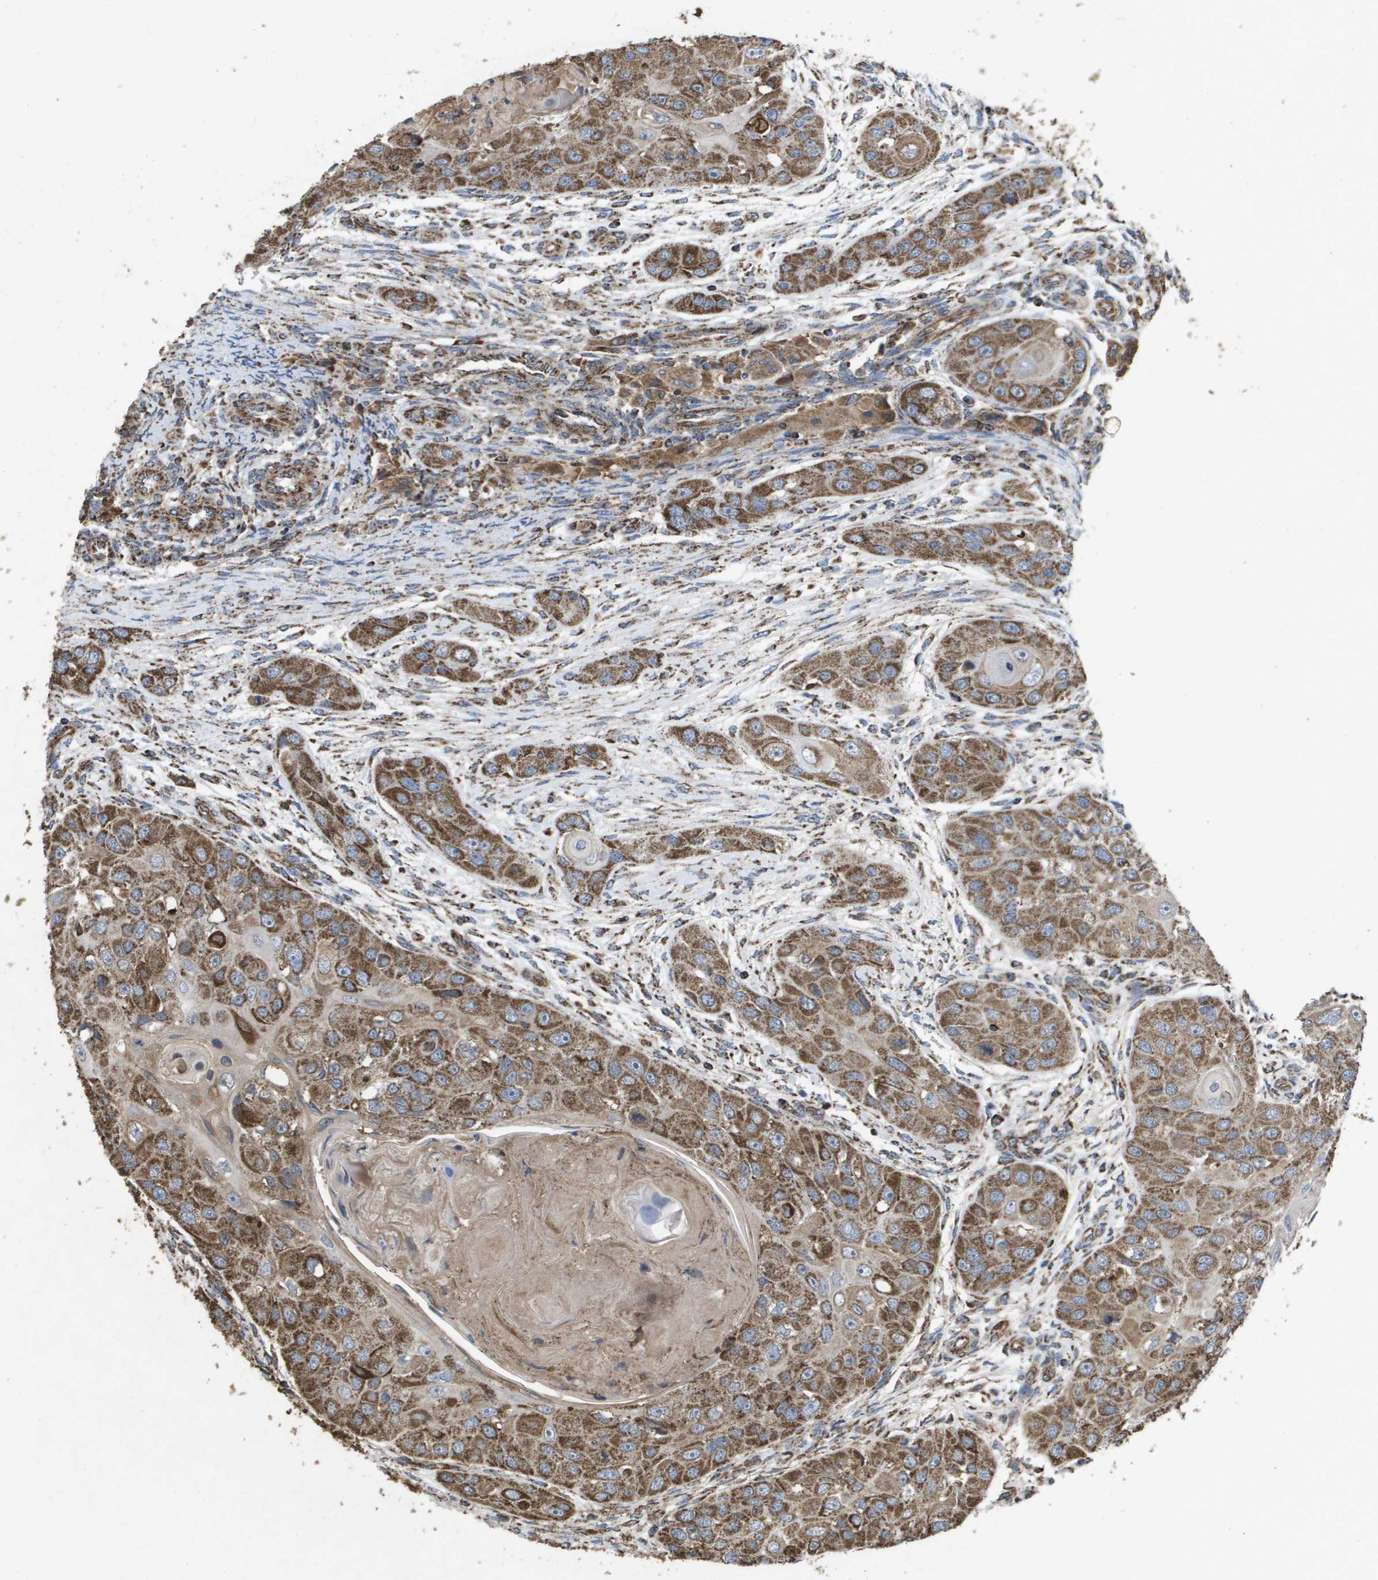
{"staining": {"intensity": "strong", "quantity": ">75%", "location": "cytoplasmic/membranous"}, "tissue": "head and neck cancer", "cell_type": "Tumor cells", "image_type": "cancer", "snomed": [{"axis": "morphology", "description": "Normal tissue, NOS"}, {"axis": "morphology", "description": "Squamous cell carcinoma, NOS"}, {"axis": "topography", "description": "Skeletal muscle"}, {"axis": "topography", "description": "Head-Neck"}], "caption": "Strong cytoplasmic/membranous protein staining is identified in approximately >75% of tumor cells in head and neck squamous cell carcinoma.", "gene": "HSPE1", "patient": {"sex": "male", "age": 51}}